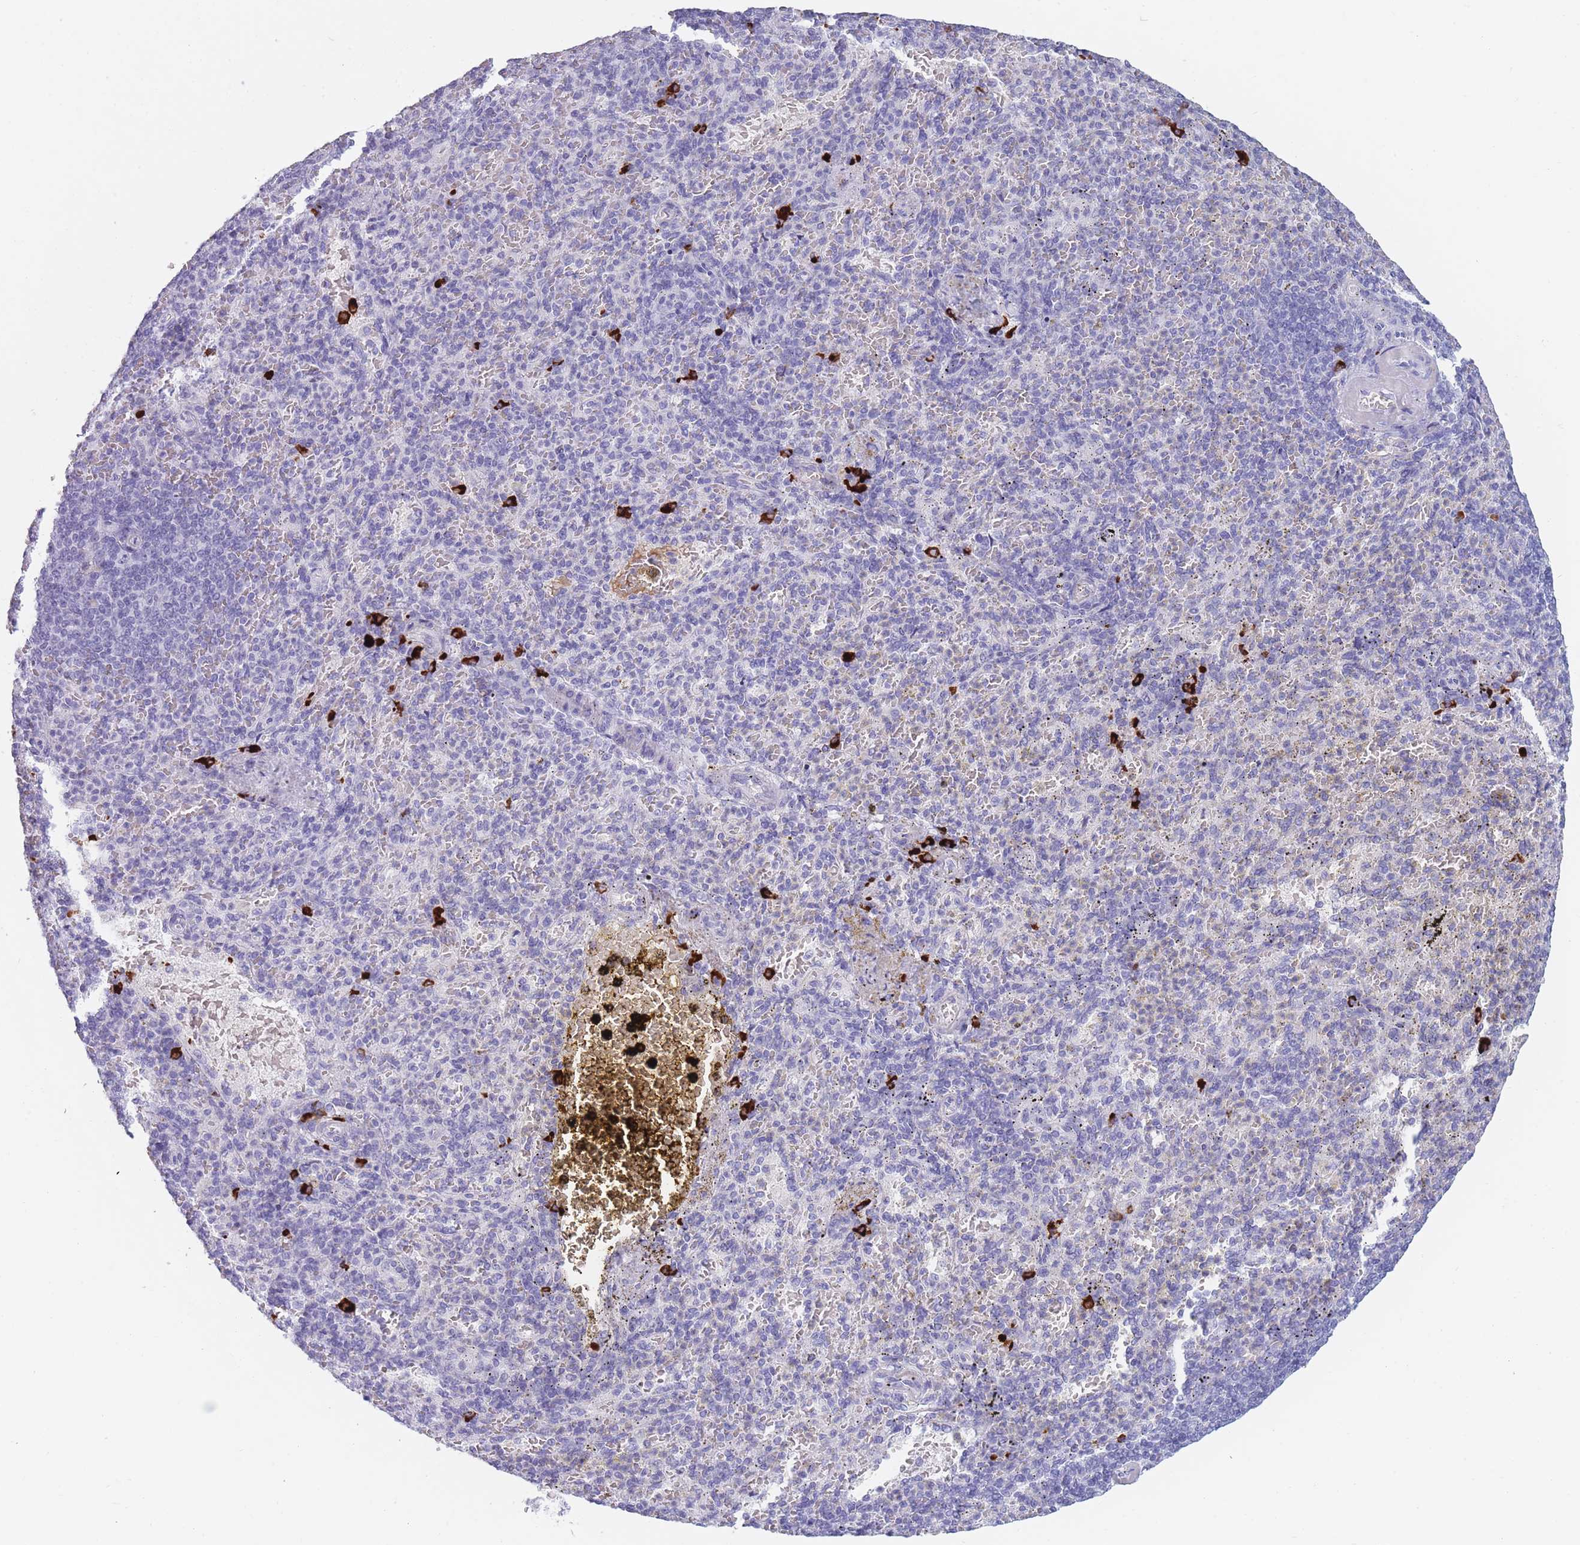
{"staining": {"intensity": "strong", "quantity": "<25%", "location": "cytoplasmic/membranous"}, "tissue": "spleen", "cell_type": "Cells in red pulp", "image_type": "normal", "snomed": [{"axis": "morphology", "description": "Normal tissue, NOS"}, {"axis": "topography", "description": "Spleen"}], "caption": "This is an image of immunohistochemistry (IHC) staining of benign spleen, which shows strong expression in the cytoplasmic/membranous of cells in red pulp.", "gene": "TNFSF11", "patient": {"sex": "female", "age": 74}}